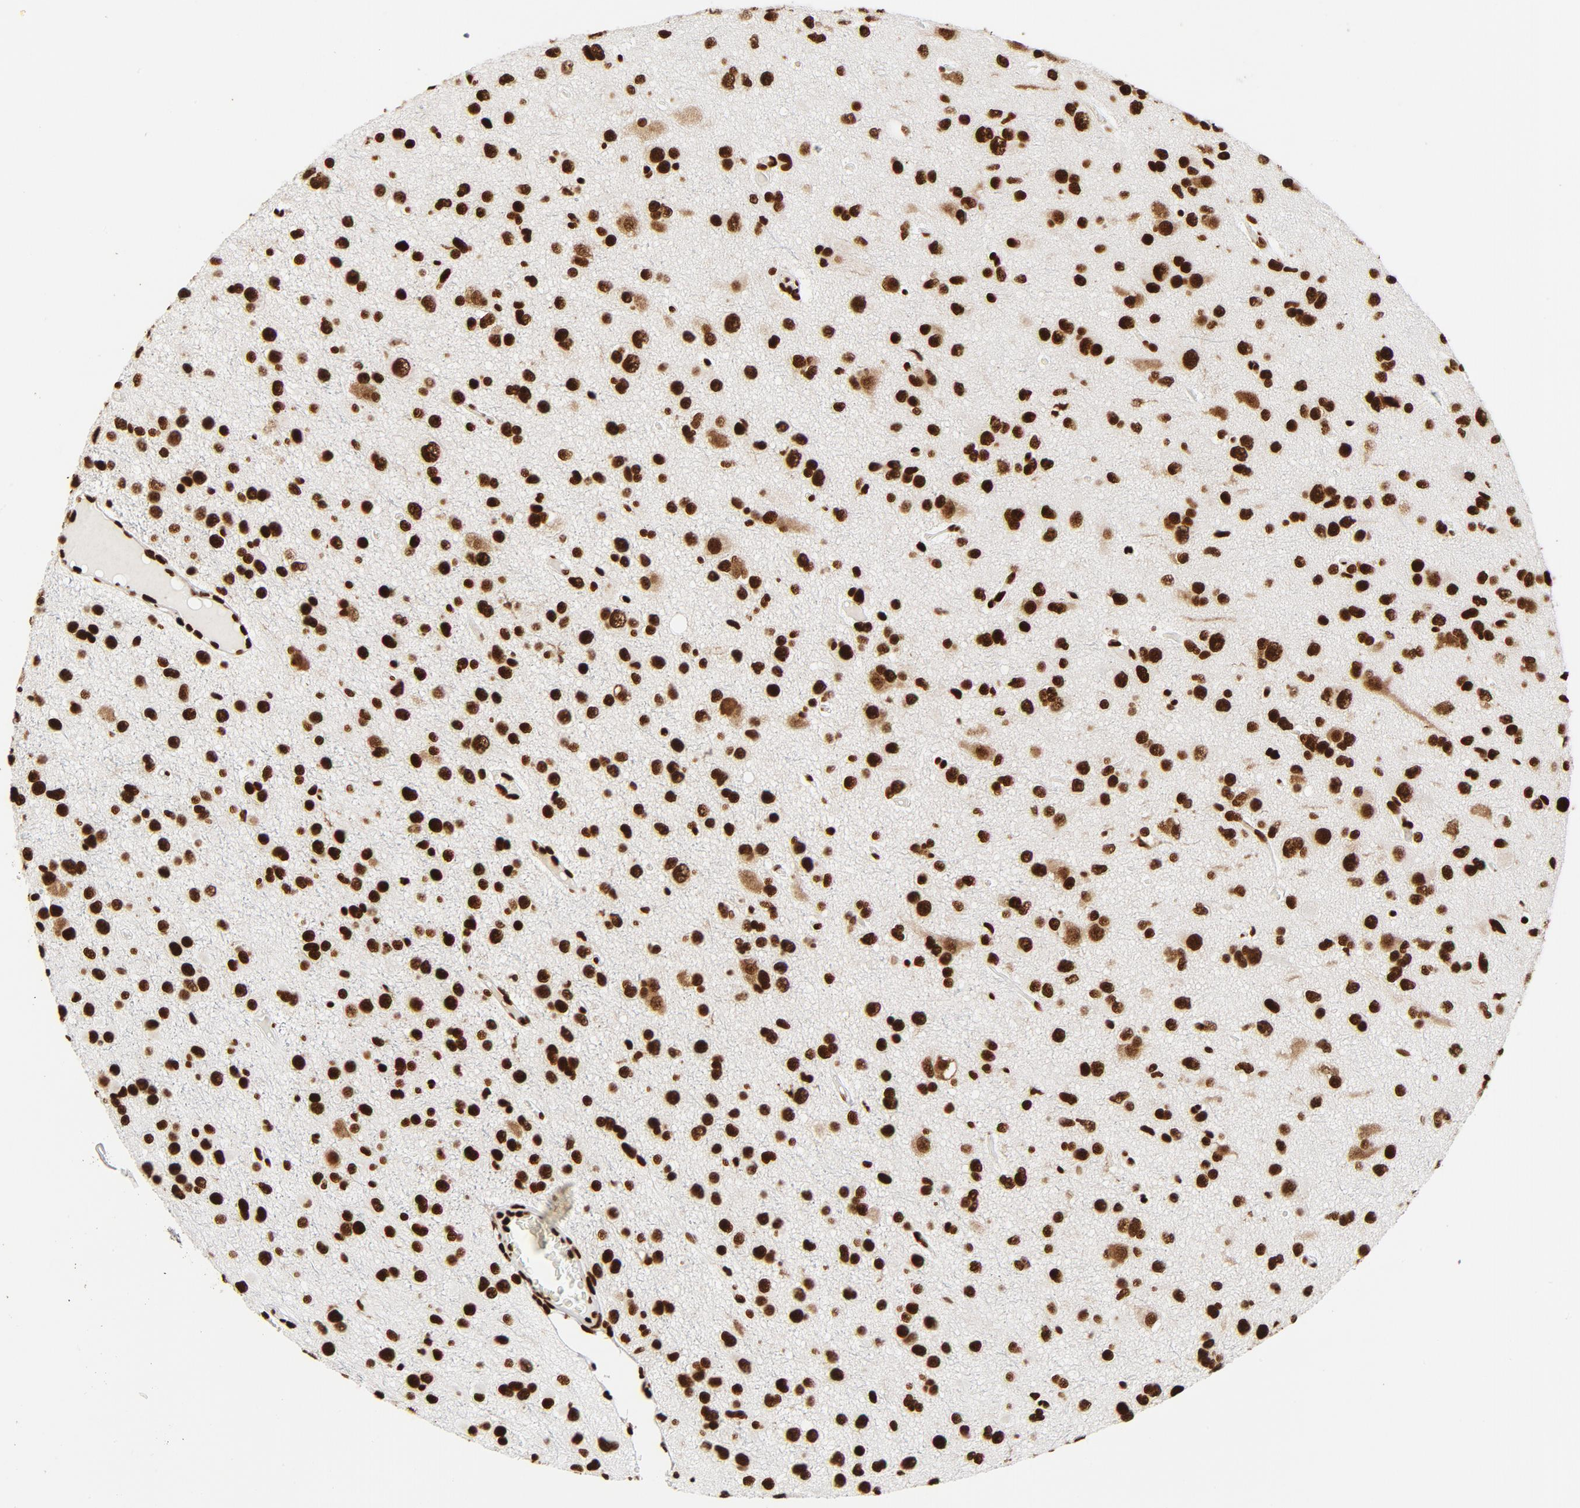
{"staining": {"intensity": "strong", "quantity": ">75%", "location": "nuclear"}, "tissue": "glioma", "cell_type": "Tumor cells", "image_type": "cancer", "snomed": [{"axis": "morphology", "description": "Glioma, malignant, Low grade"}, {"axis": "topography", "description": "Brain"}], "caption": "Malignant glioma (low-grade) stained for a protein reveals strong nuclear positivity in tumor cells.", "gene": "XRCC6", "patient": {"sex": "male", "age": 42}}